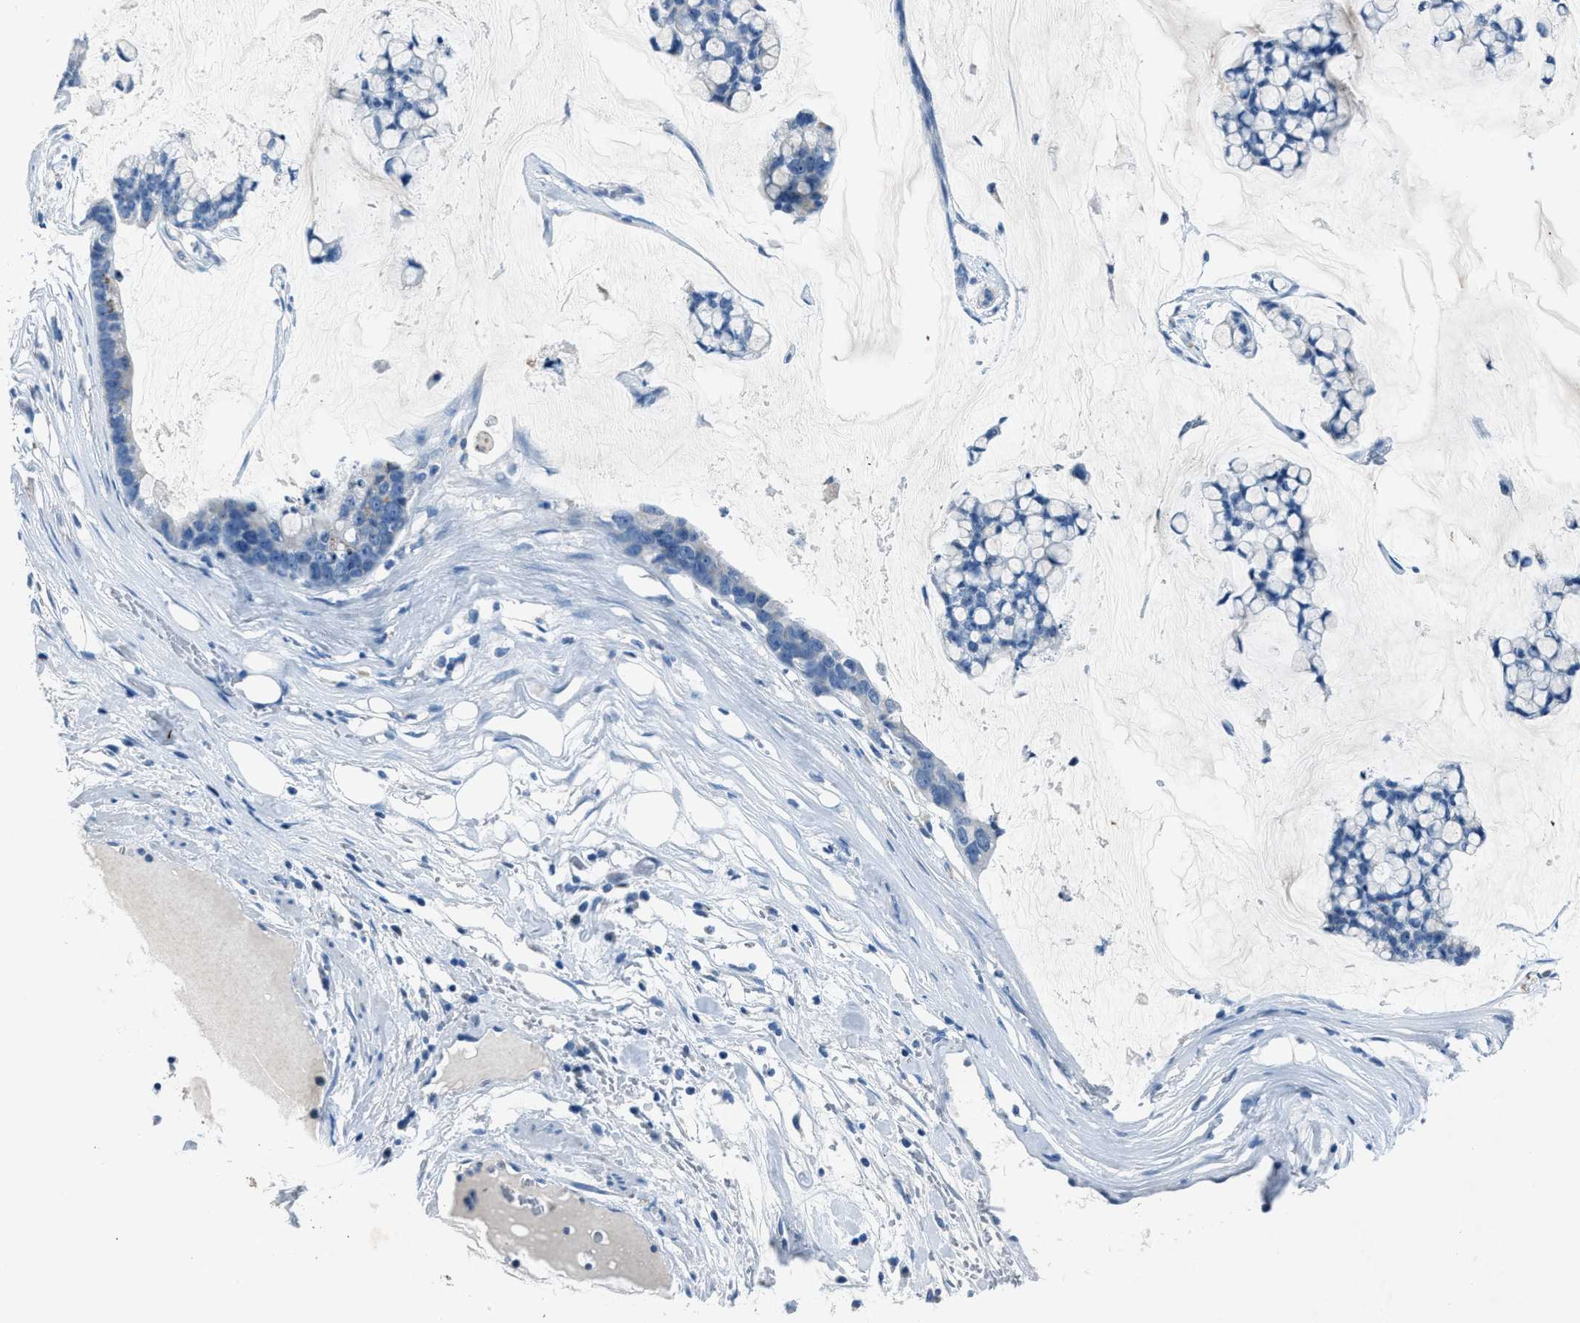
{"staining": {"intensity": "negative", "quantity": "none", "location": "none"}, "tissue": "stomach cancer", "cell_type": "Tumor cells", "image_type": "cancer", "snomed": [{"axis": "morphology", "description": "Adenocarcinoma, NOS"}, {"axis": "topography", "description": "Stomach, lower"}], "caption": "The micrograph exhibits no staining of tumor cells in adenocarcinoma (stomach).", "gene": "ADAM2", "patient": {"sex": "male", "age": 84}}